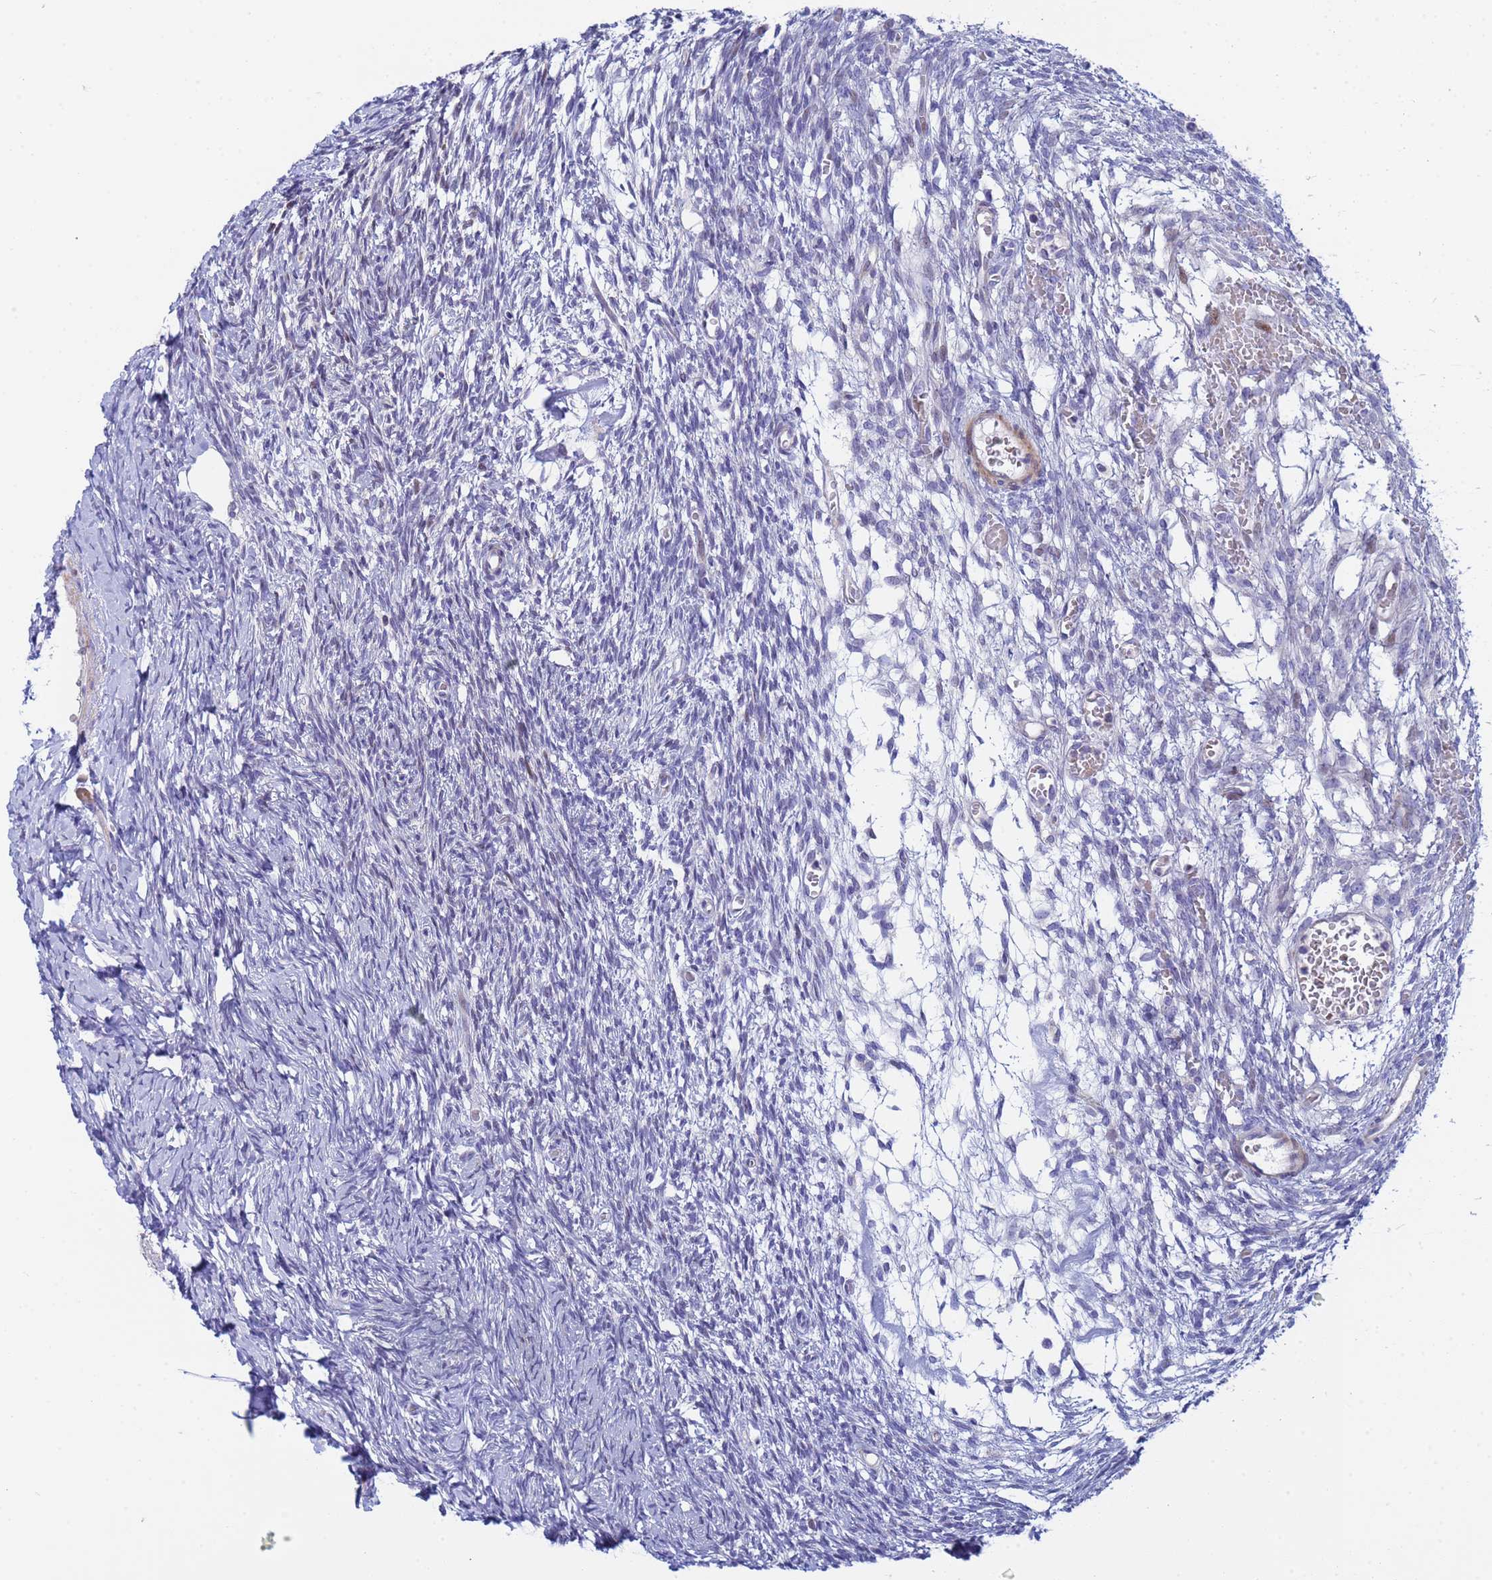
{"staining": {"intensity": "negative", "quantity": "none", "location": "none"}, "tissue": "ovary", "cell_type": "Follicle cells", "image_type": "normal", "snomed": [{"axis": "morphology", "description": "Normal tissue, NOS"}, {"axis": "topography", "description": "Ovary"}], "caption": "Immunohistochemistry (IHC) of benign ovary shows no staining in follicle cells.", "gene": "PPP6R1", "patient": {"sex": "female", "age": 39}}